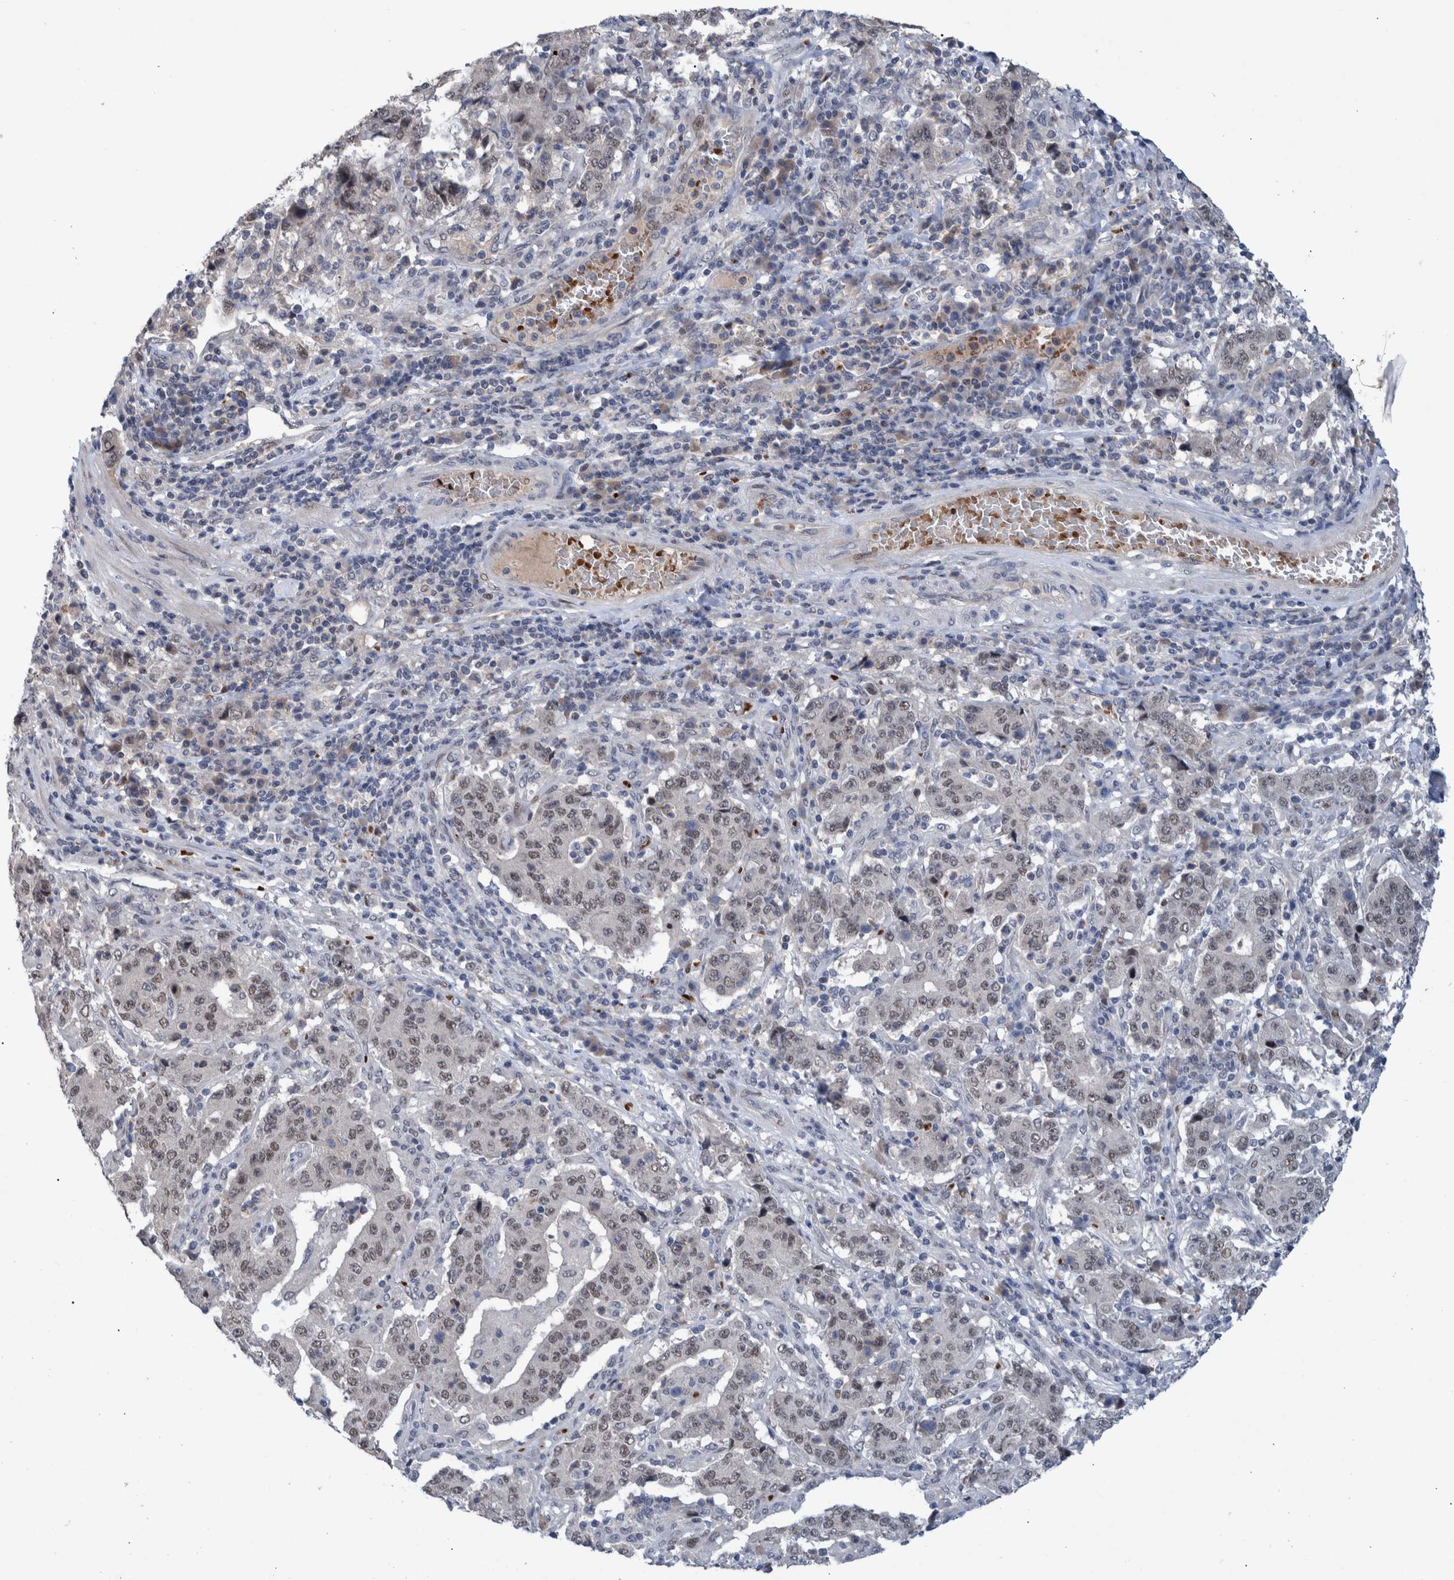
{"staining": {"intensity": "weak", "quantity": ">75%", "location": "nuclear"}, "tissue": "stomach cancer", "cell_type": "Tumor cells", "image_type": "cancer", "snomed": [{"axis": "morphology", "description": "Normal tissue, NOS"}, {"axis": "morphology", "description": "Adenocarcinoma, NOS"}, {"axis": "topography", "description": "Stomach, upper"}, {"axis": "topography", "description": "Stomach"}], "caption": "Weak nuclear positivity for a protein is present in approximately >75% of tumor cells of stomach cancer using IHC.", "gene": "ESRP1", "patient": {"sex": "male", "age": 59}}